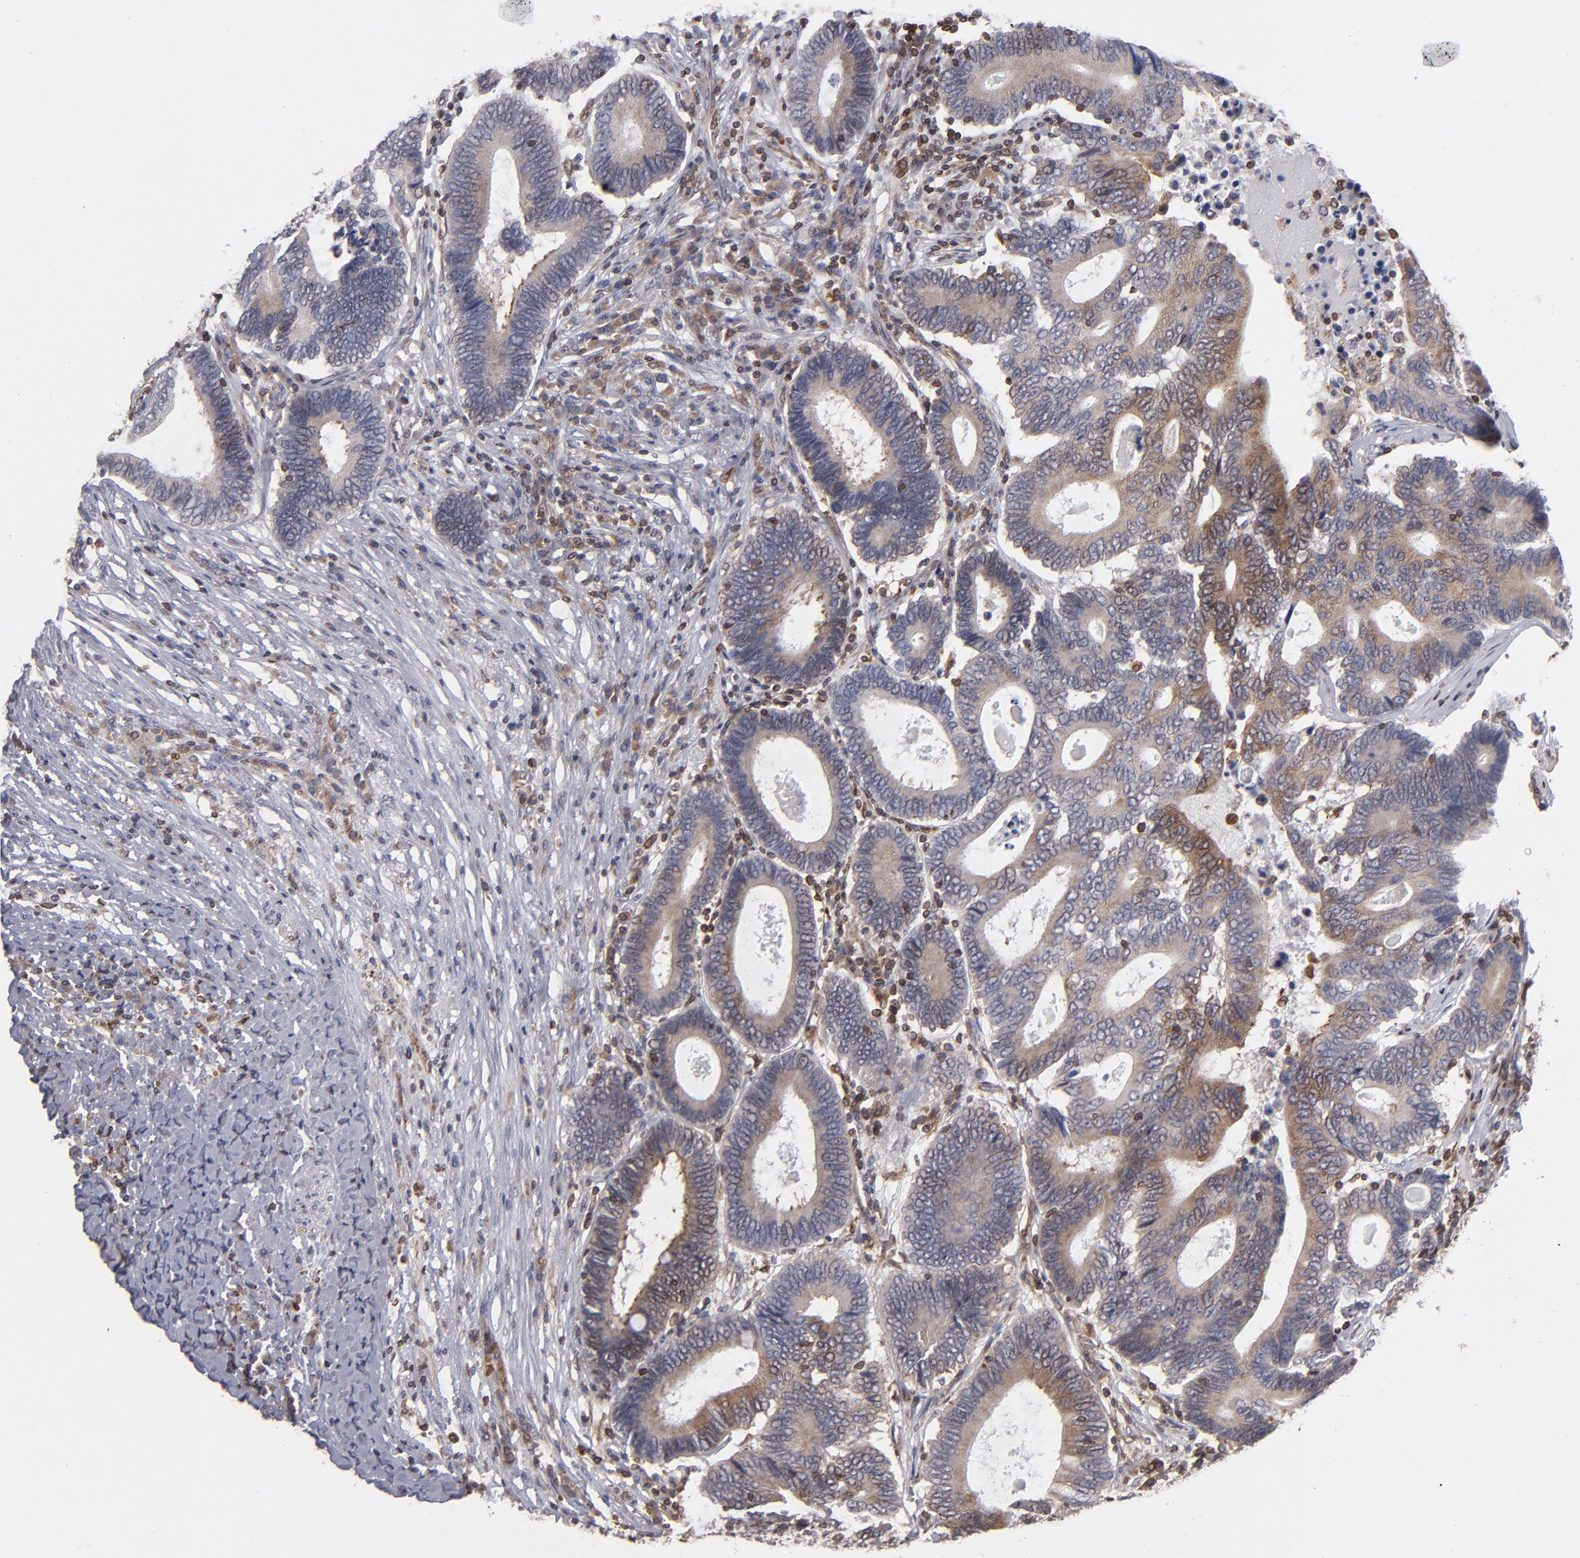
{"staining": {"intensity": "moderate", "quantity": ">75%", "location": "cytoplasmic/membranous"}, "tissue": "colorectal cancer", "cell_type": "Tumor cells", "image_type": "cancer", "snomed": [{"axis": "morphology", "description": "Adenocarcinoma, NOS"}, {"axis": "topography", "description": "Colon"}], "caption": "Colorectal cancer (adenocarcinoma) stained with a protein marker shows moderate staining in tumor cells.", "gene": "TMX1", "patient": {"sex": "female", "age": 78}}